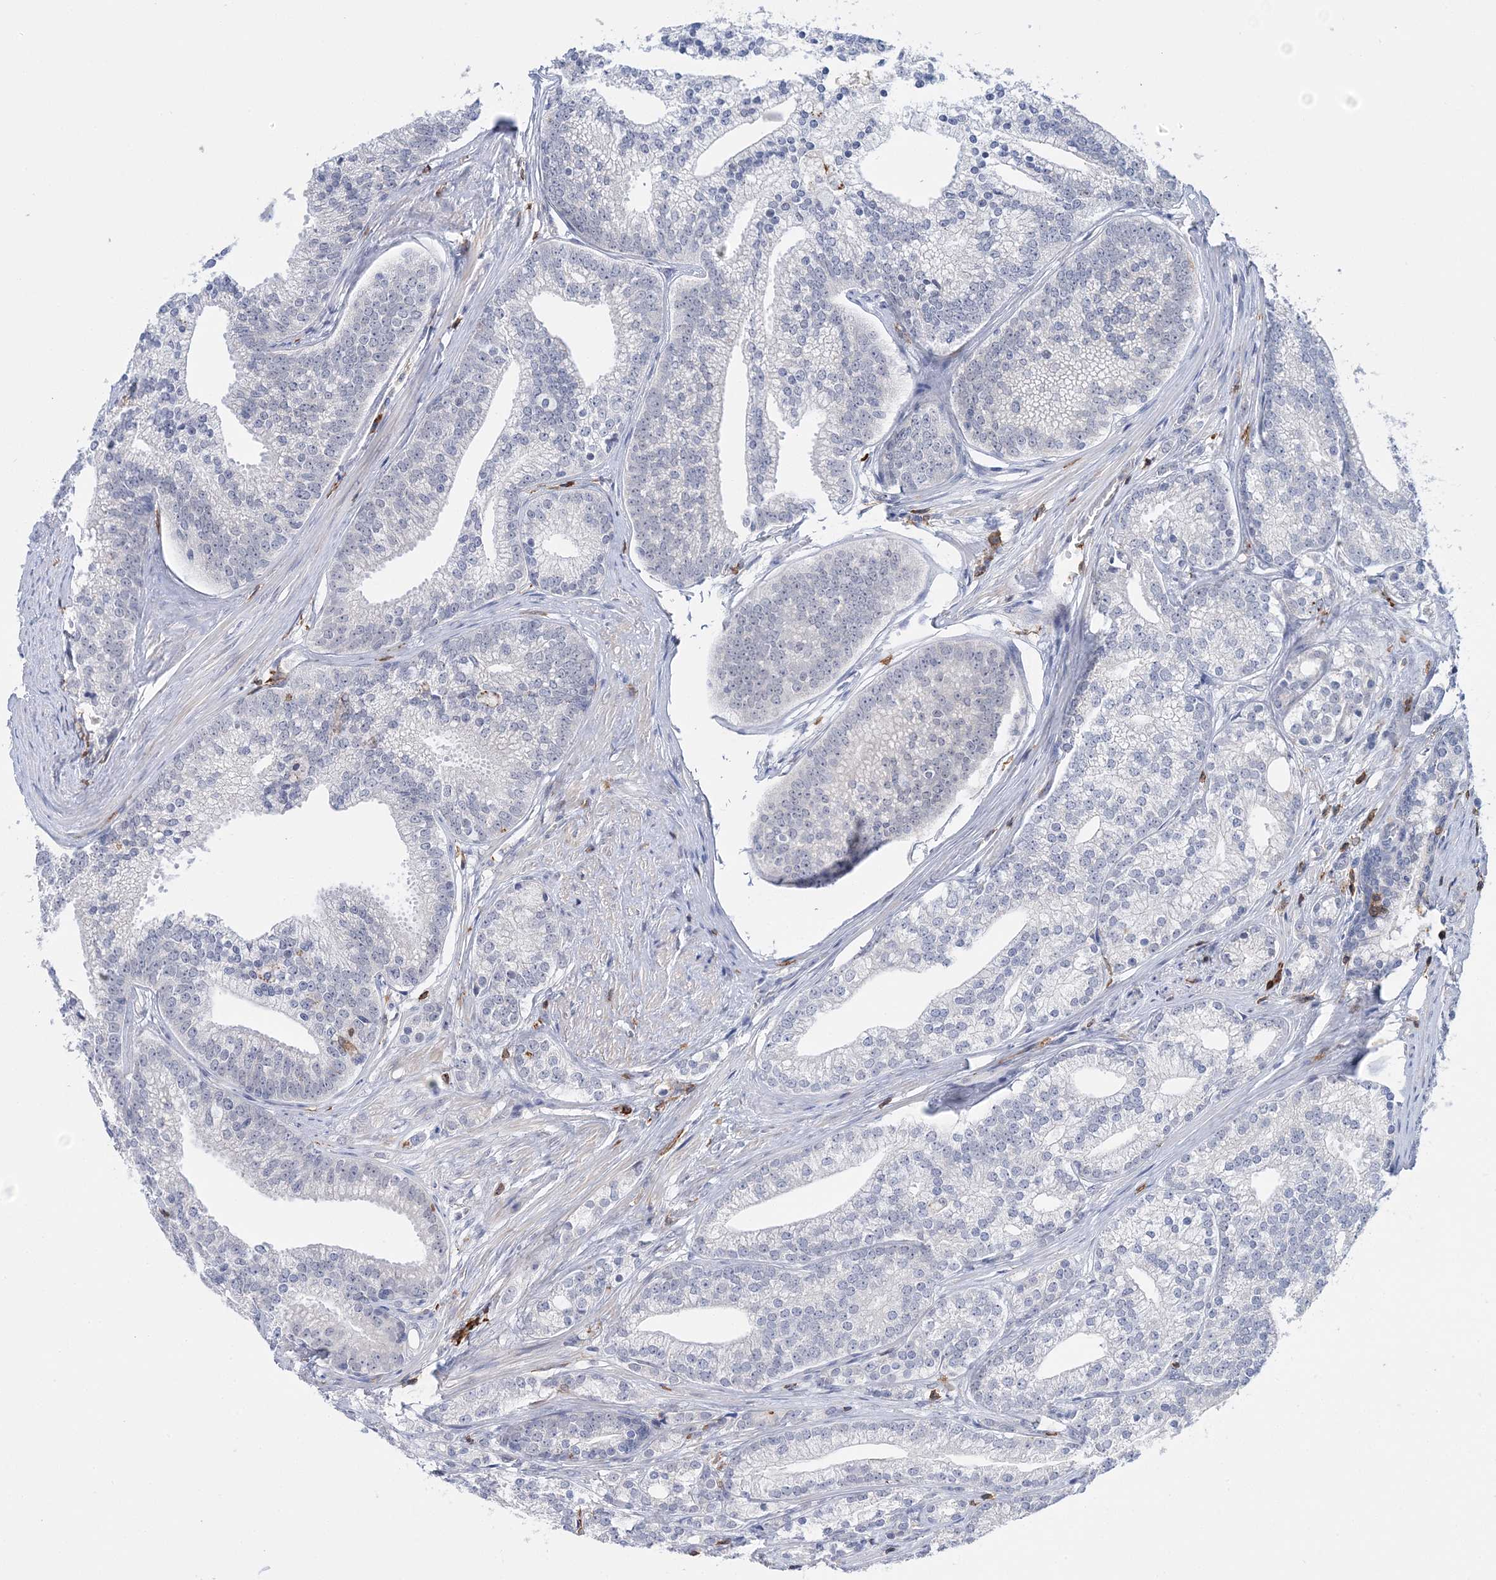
{"staining": {"intensity": "negative", "quantity": "none", "location": "none"}, "tissue": "prostate cancer", "cell_type": "Tumor cells", "image_type": "cancer", "snomed": [{"axis": "morphology", "description": "Adenocarcinoma, Low grade"}, {"axis": "topography", "description": "Prostate"}], "caption": "DAB (3,3'-diaminobenzidine) immunohistochemical staining of prostate cancer (adenocarcinoma (low-grade)) shows no significant expression in tumor cells.", "gene": "PRMT9", "patient": {"sex": "male", "age": 71}}